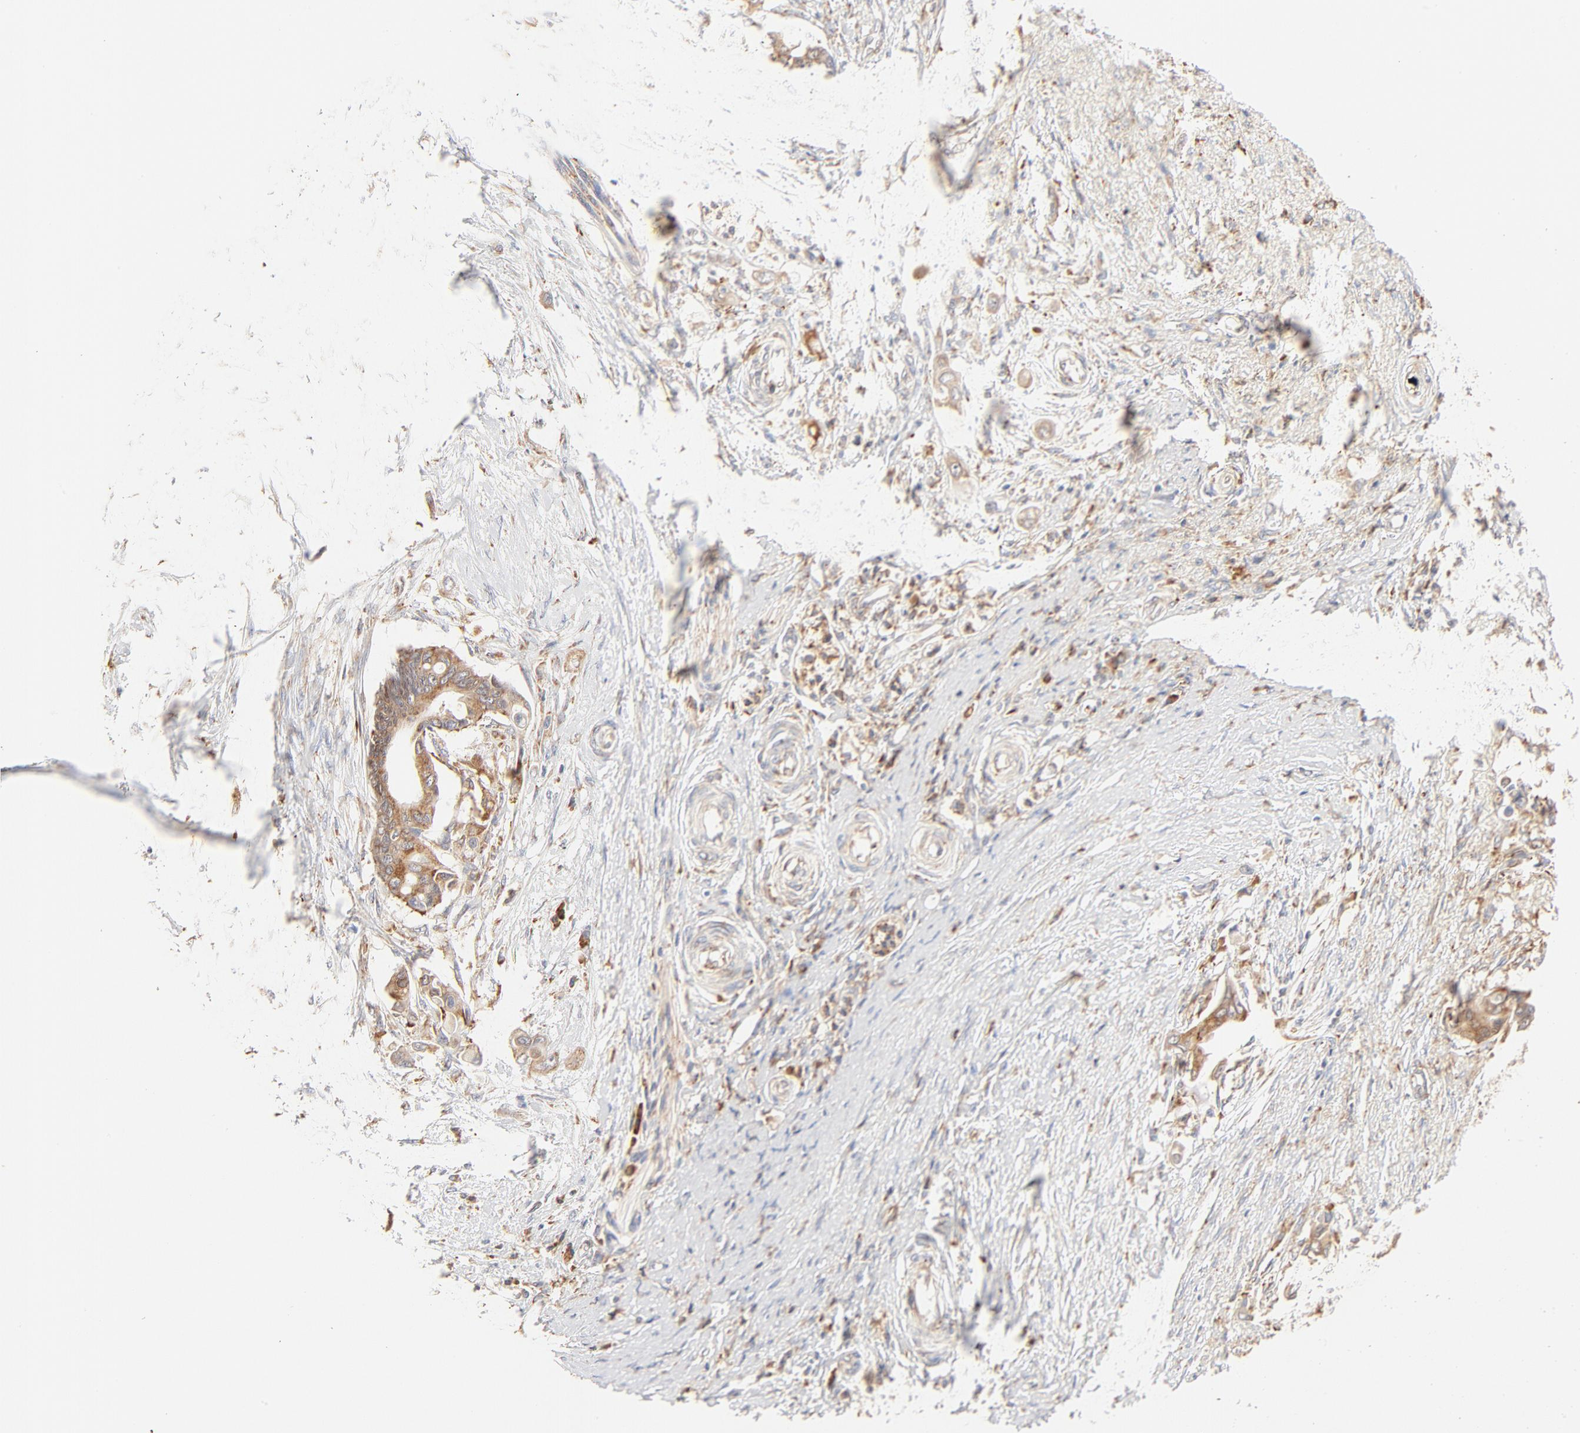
{"staining": {"intensity": "moderate", "quantity": ">75%", "location": "cytoplasmic/membranous"}, "tissue": "pancreatic cancer", "cell_type": "Tumor cells", "image_type": "cancer", "snomed": [{"axis": "morphology", "description": "Adenocarcinoma, NOS"}, {"axis": "topography", "description": "Pancreas"}], "caption": "An immunohistochemistry (IHC) micrograph of neoplastic tissue is shown. Protein staining in brown highlights moderate cytoplasmic/membranous positivity in adenocarcinoma (pancreatic) within tumor cells. (Stains: DAB in brown, nuclei in blue, Microscopy: brightfield microscopy at high magnification).", "gene": "PARP12", "patient": {"sex": "female", "age": 70}}